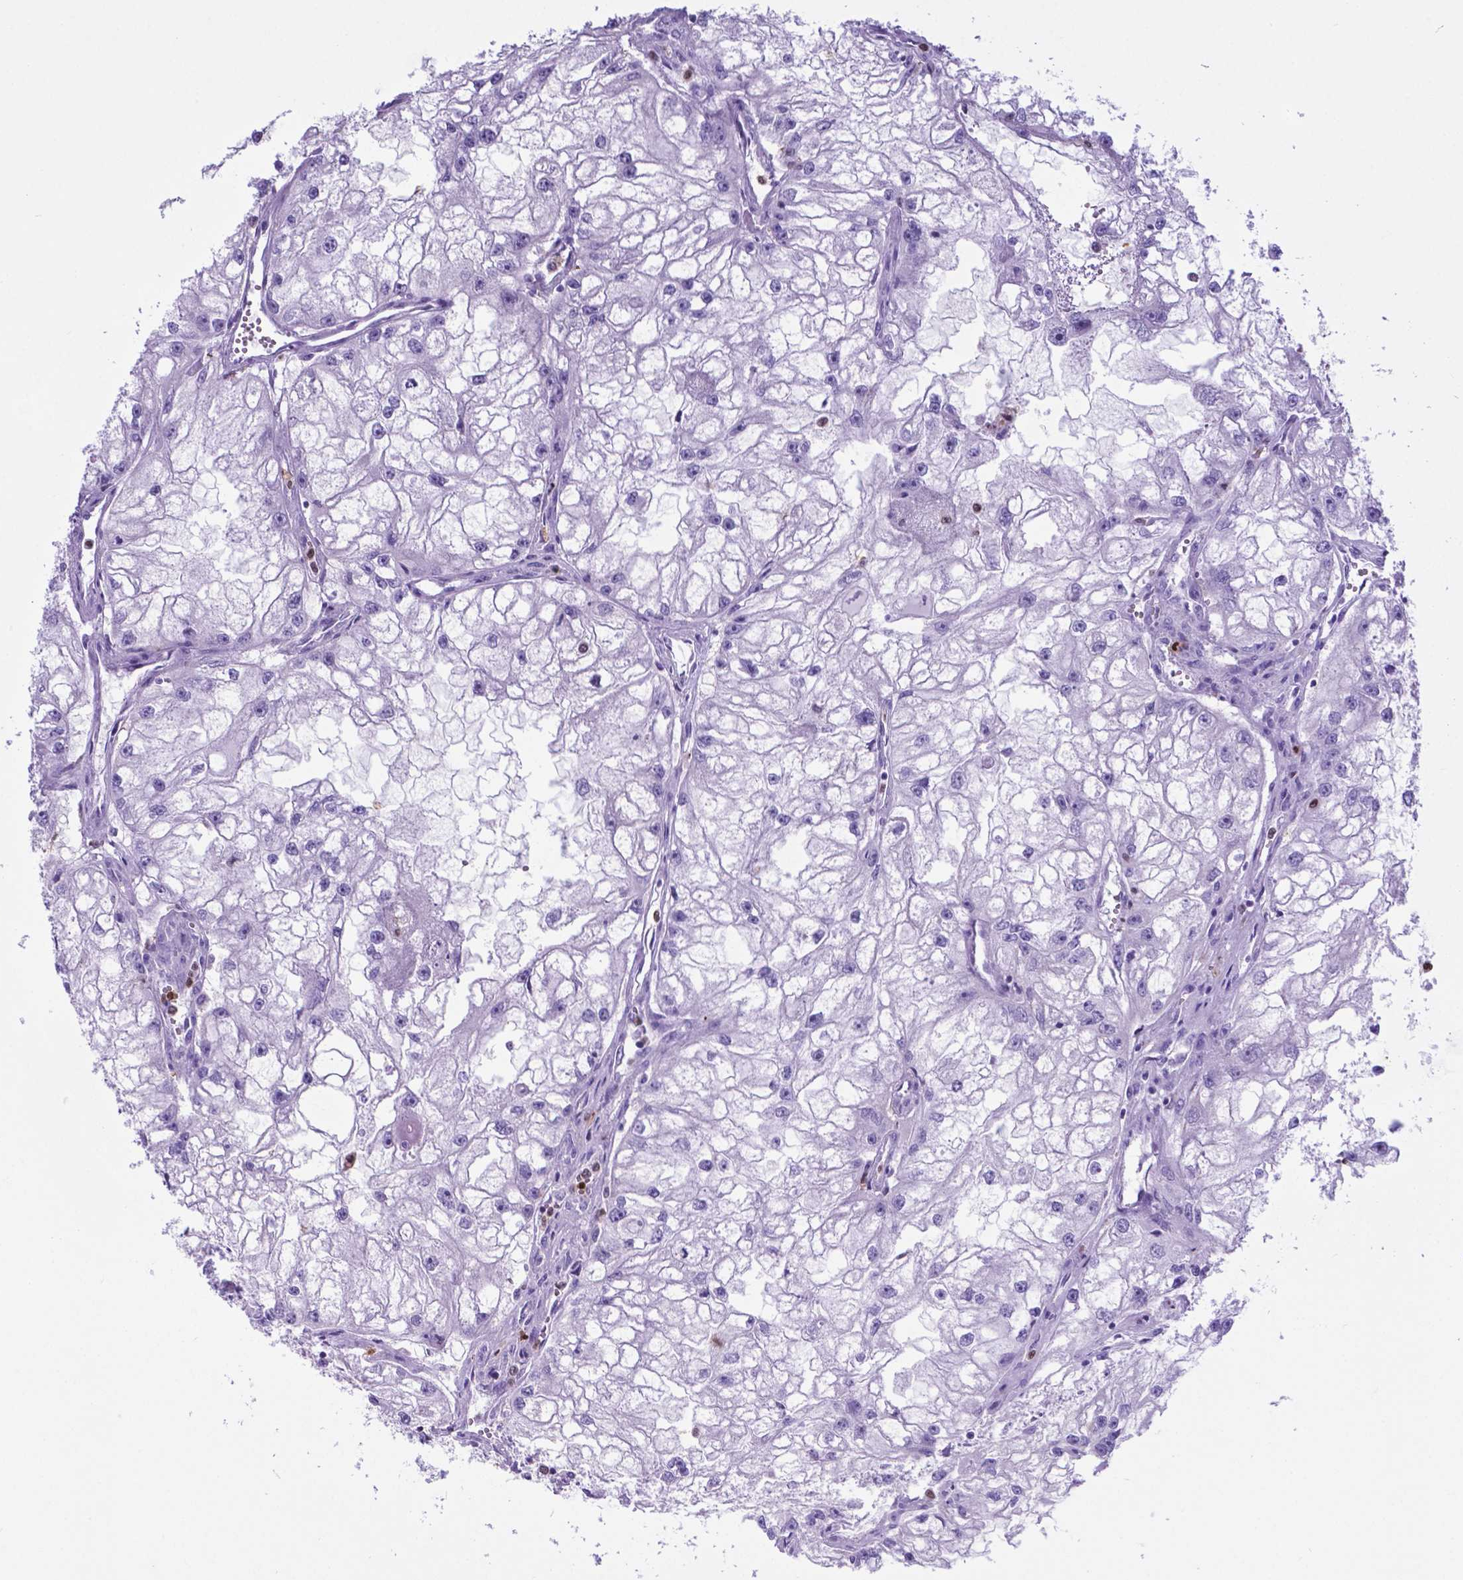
{"staining": {"intensity": "negative", "quantity": "none", "location": "none"}, "tissue": "renal cancer", "cell_type": "Tumor cells", "image_type": "cancer", "snomed": [{"axis": "morphology", "description": "Adenocarcinoma, NOS"}, {"axis": "topography", "description": "Kidney"}], "caption": "High power microscopy photomicrograph of an immunohistochemistry image of renal cancer (adenocarcinoma), revealing no significant staining in tumor cells. The staining was performed using DAB (3,3'-diaminobenzidine) to visualize the protein expression in brown, while the nuclei were stained in blue with hematoxylin (Magnification: 20x).", "gene": "LZTR1", "patient": {"sex": "male", "age": 59}}